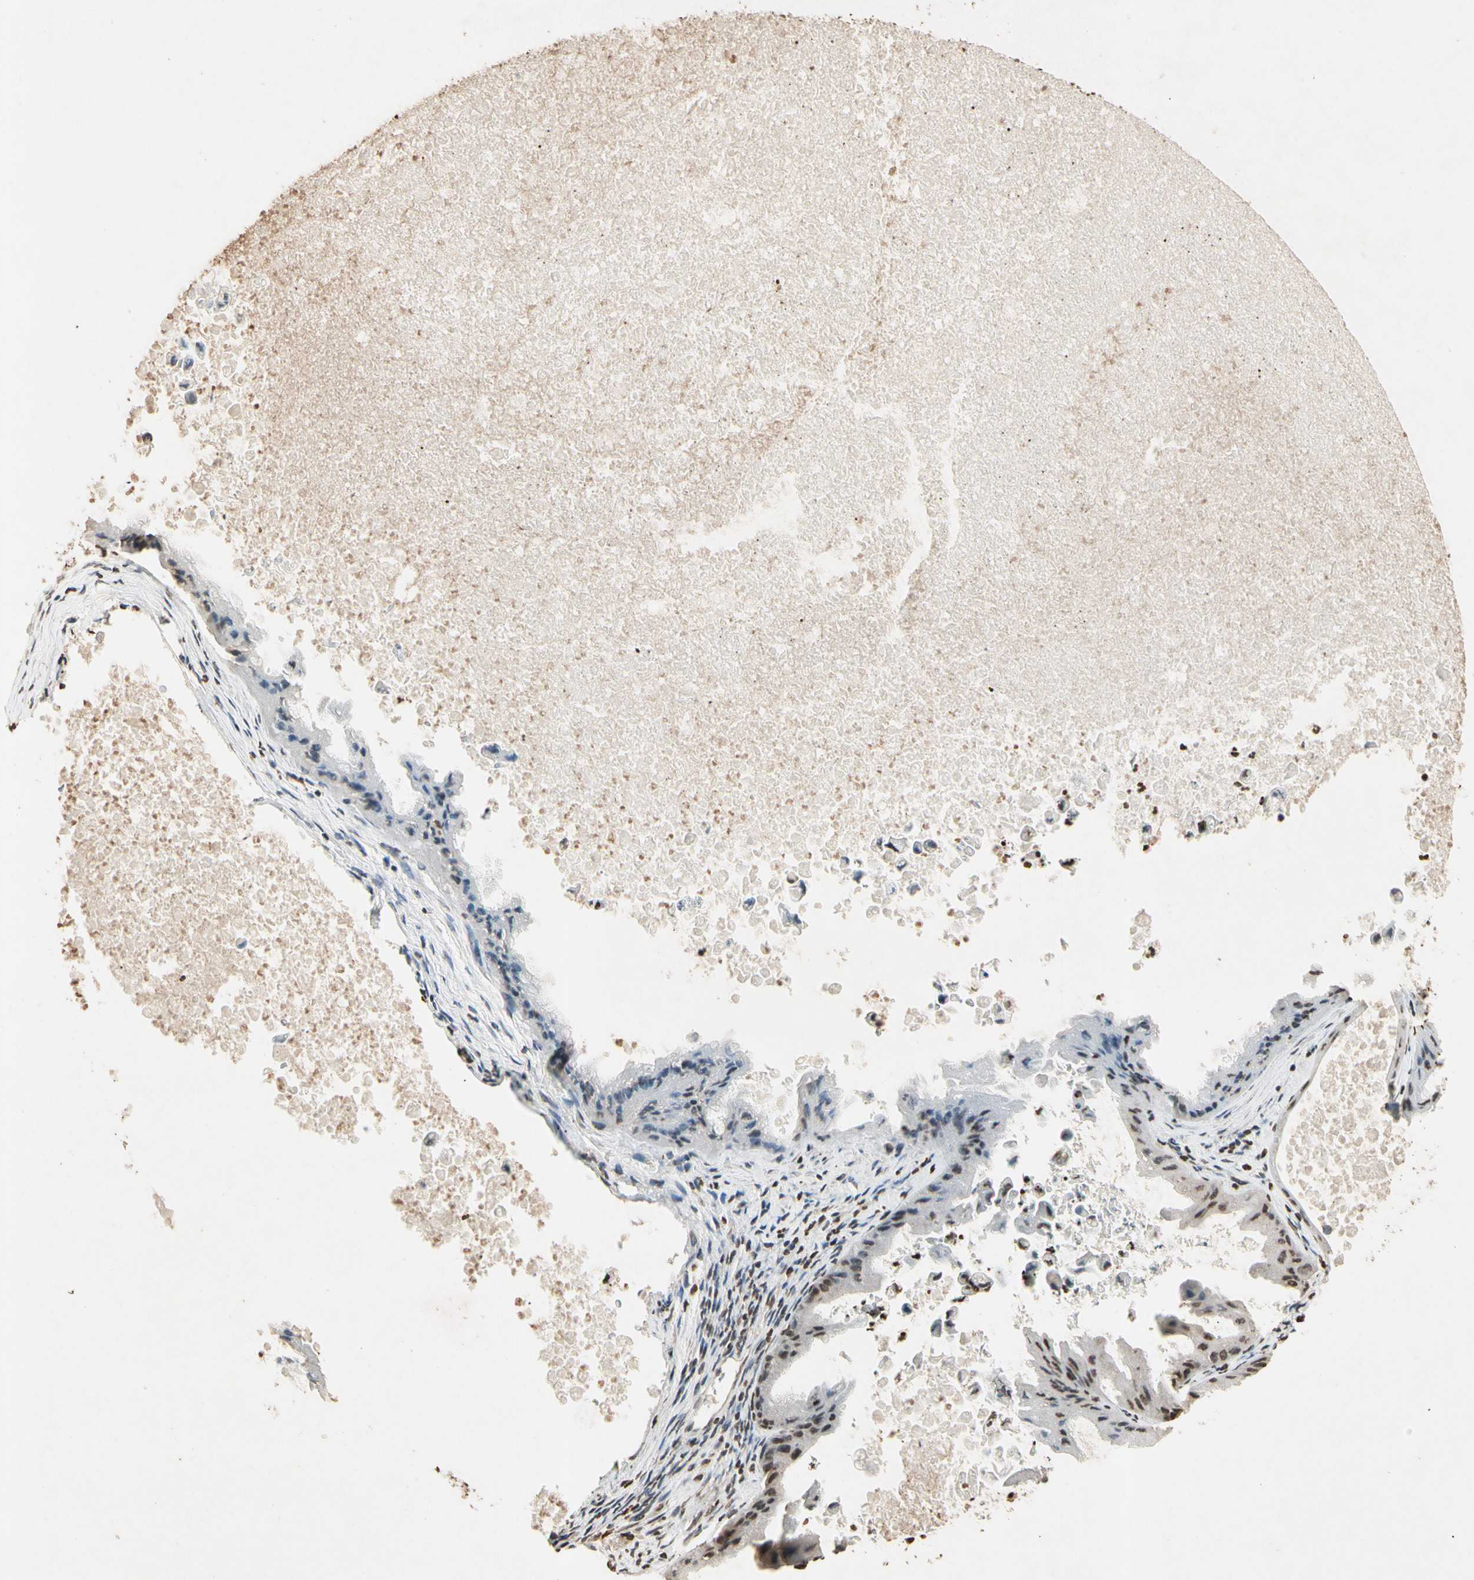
{"staining": {"intensity": "moderate", "quantity": "25%-75%", "location": "nuclear"}, "tissue": "ovarian cancer", "cell_type": "Tumor cells", "image_type": "cancer", "snomed": [{"axis": "morphology", "description": "Cystadenocarcinoma, mucinous, NOS"}, {"axis": "topography", "description": "Ovary"}], "caption": "Tumor cells reveal medium levels of moderate nuclear staining in about 25%-75% of cells in human ovarian mucinous cystadenocarcinoma.", "gene": "TOP1", "patient": {"sex": "female", "age": 37}}